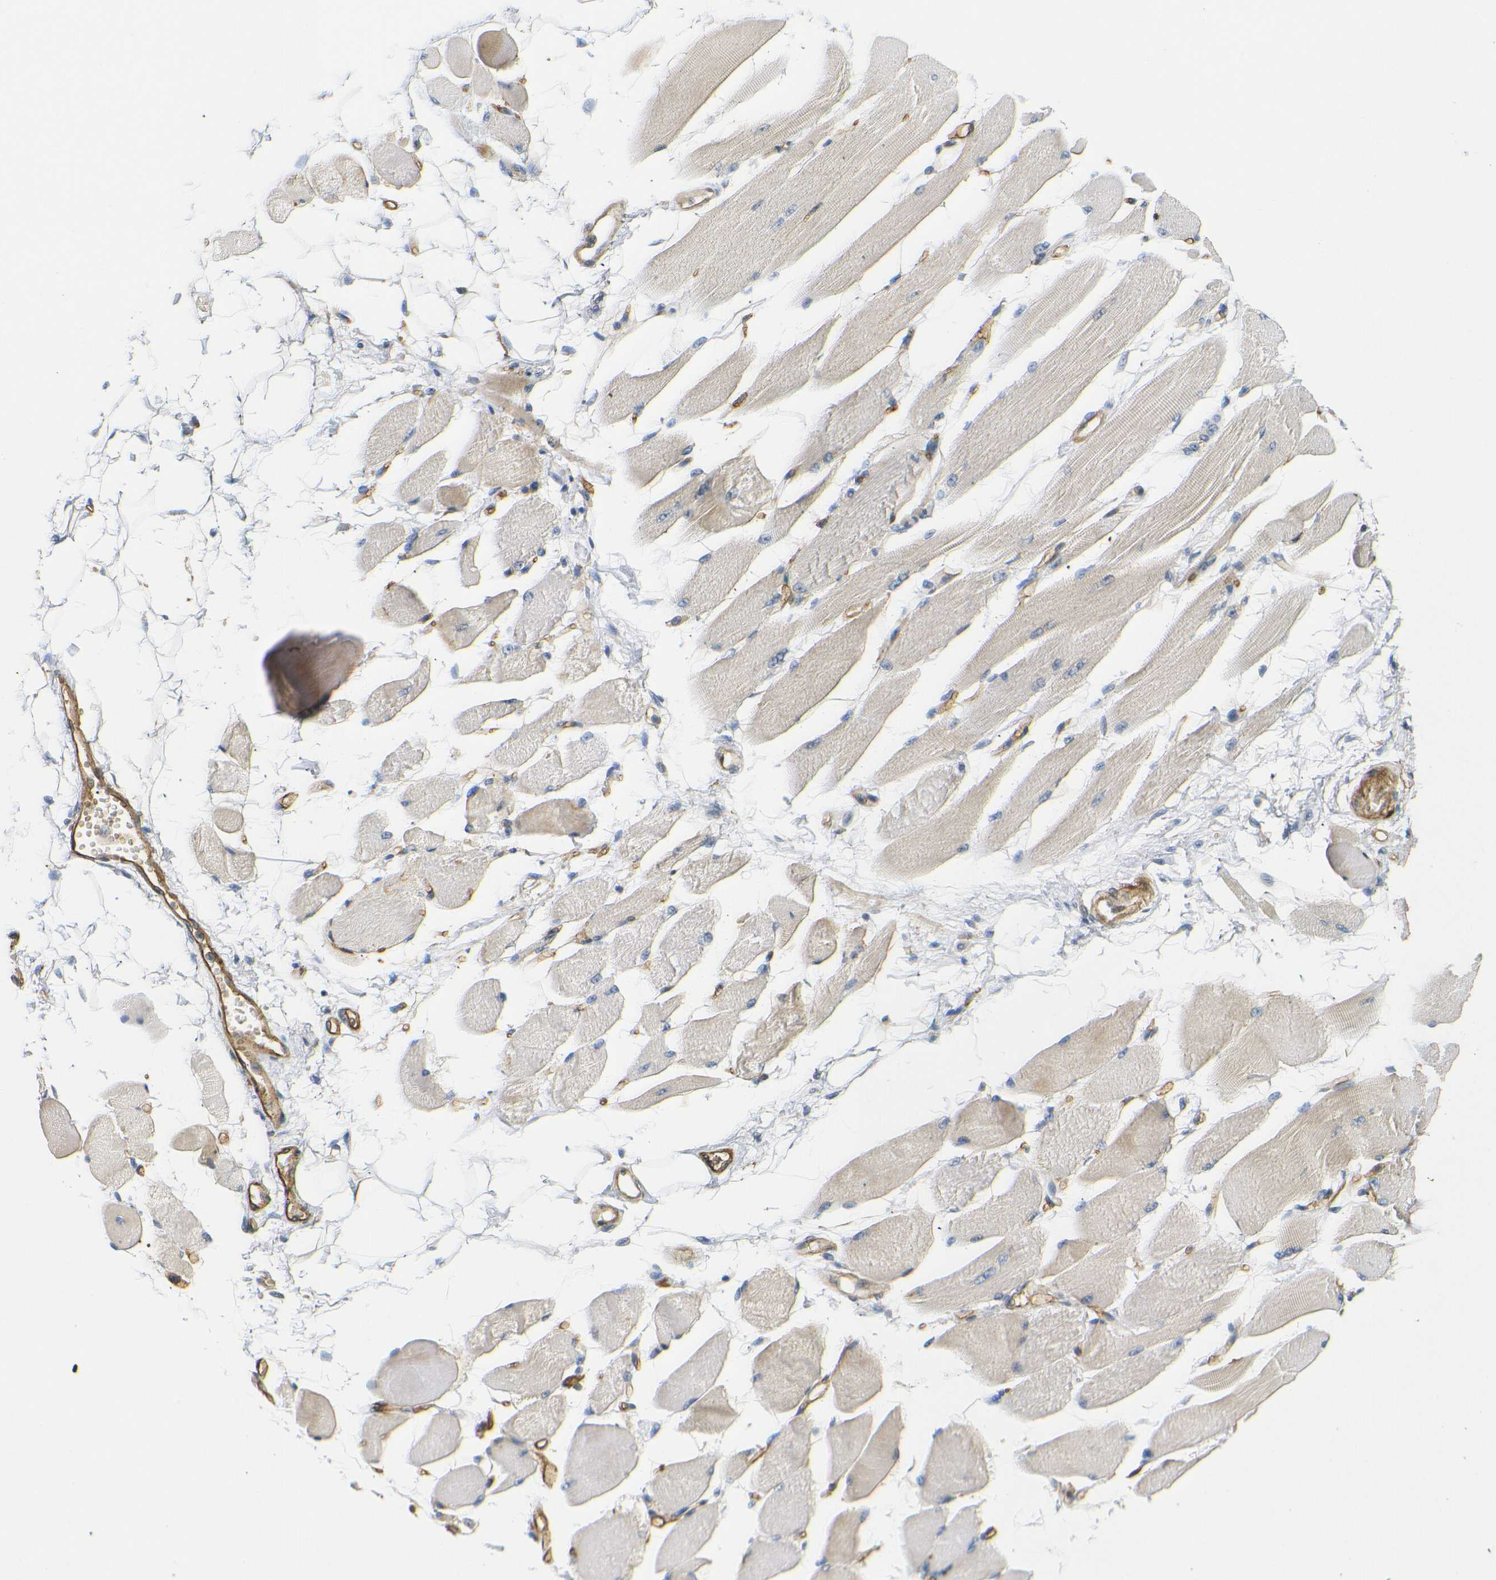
{"staining": {"intensity": "weak", "quantity": "<25%", "location": "cytoplasmic/membranous"}, "tissue": "skeletal muscle", "cell_type": "Myocytes", "image_type": "normal", "snomed": [{"axis": "morphology", "description": "Normal tissue, NOS"}, {"axis": "topography", "description": "Skeletal muscle"}, {"axis": "topography", "description": "Peripheral nerve tissue"}], "caption": "An image of human skeletal muscle is negative for staining in myocytes.", "gene": "HLA", "patient": {"sex": "female", "age": 84}}